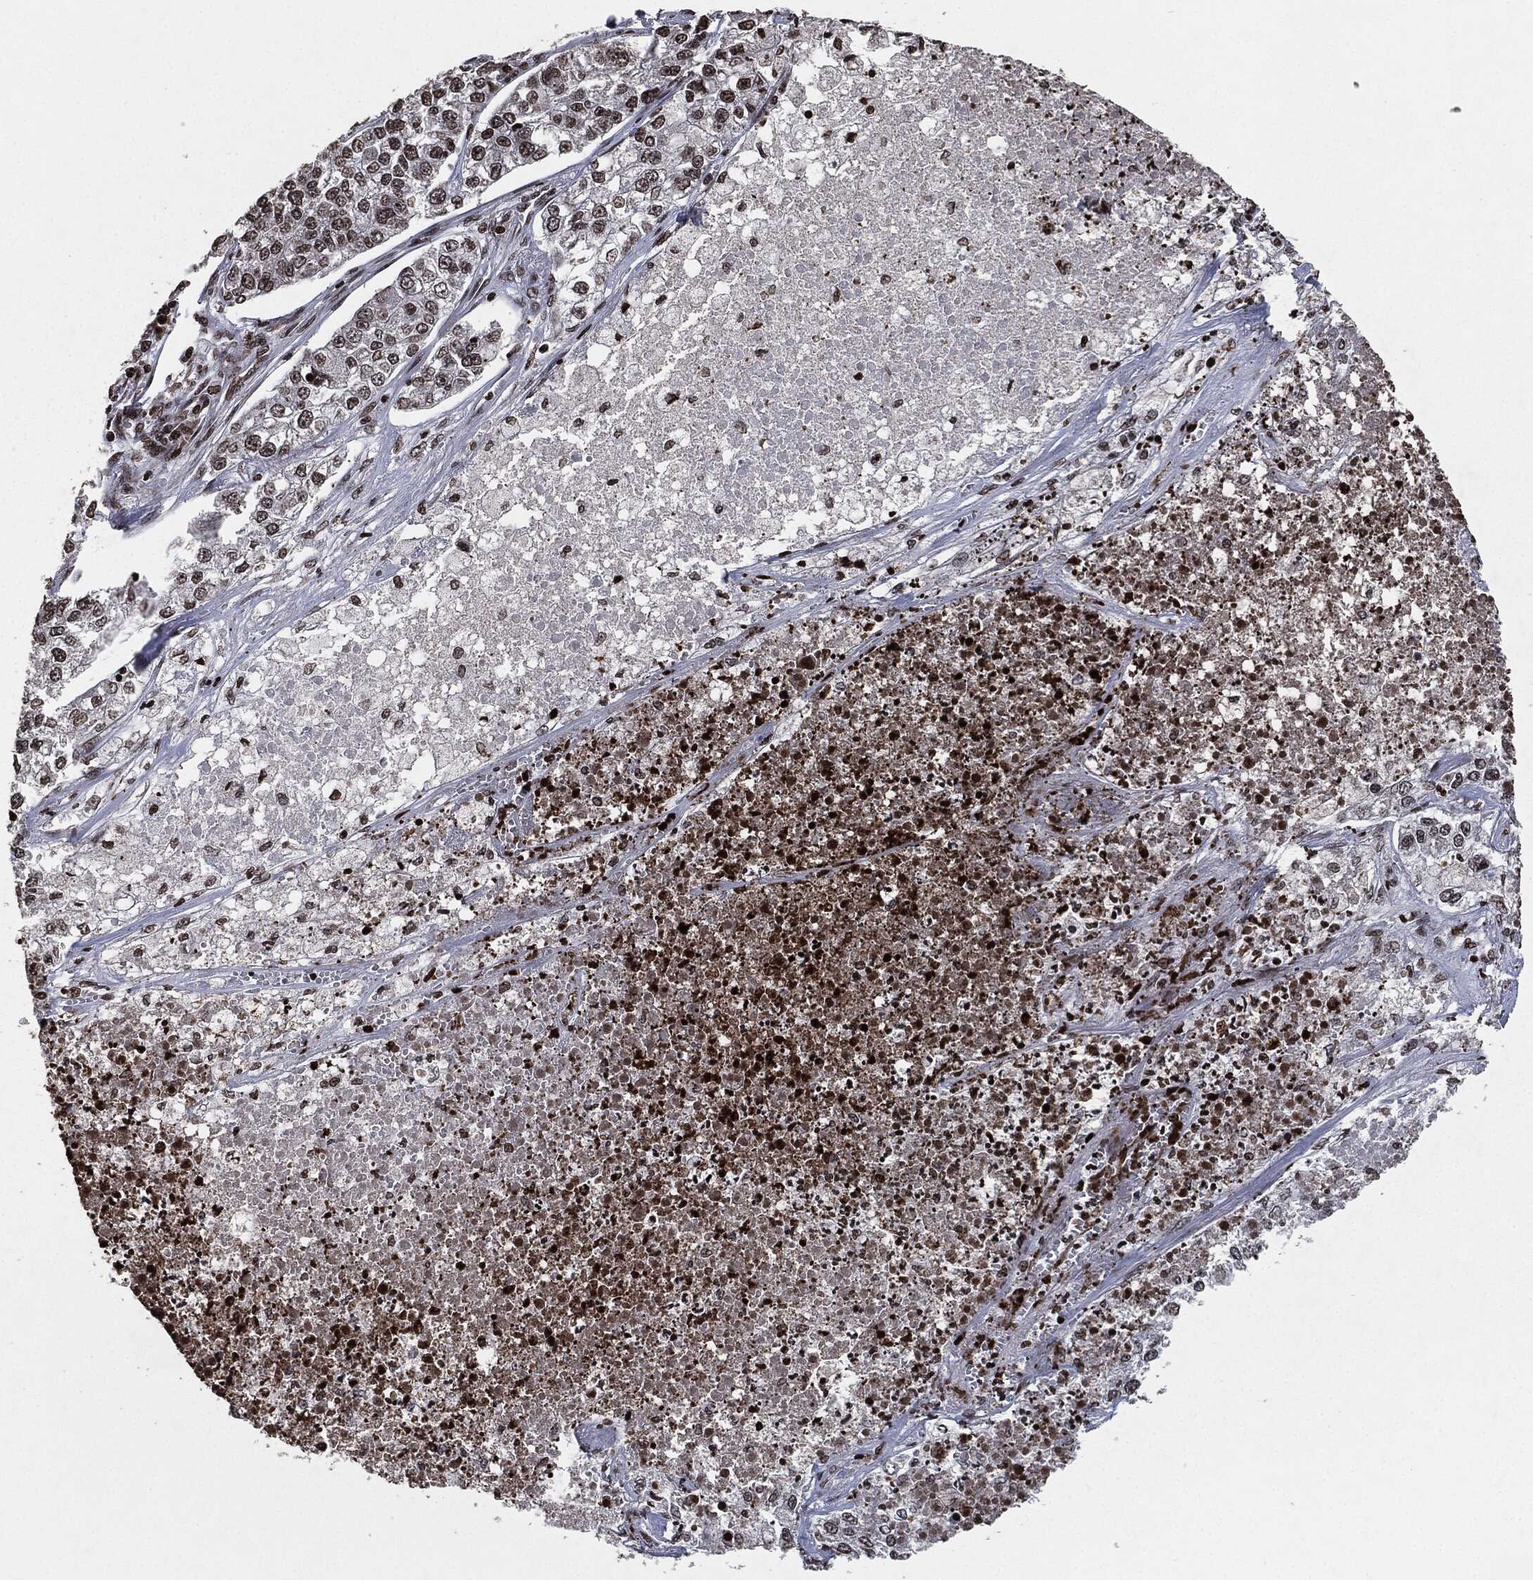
{"staining": {"intensity": "moderate", "quantity": "<25%", "location": "nuclear"}, "tissue": "lung cancer", "cell_type": "Tumor cells", "image_type": "cancer", "snomed": [{"axis": "morphology", "description": "Adenocarcinoma, NOS"}, {"axis": "topography", "description": "Lung"}], "caption": "Adenocarcinoma (lung) stained with a brown dye displays moderate nuclear positive expression in about <25% of tumor cells.", "gene": "JUN", "patient": {"sex": "male", "age": 49}}